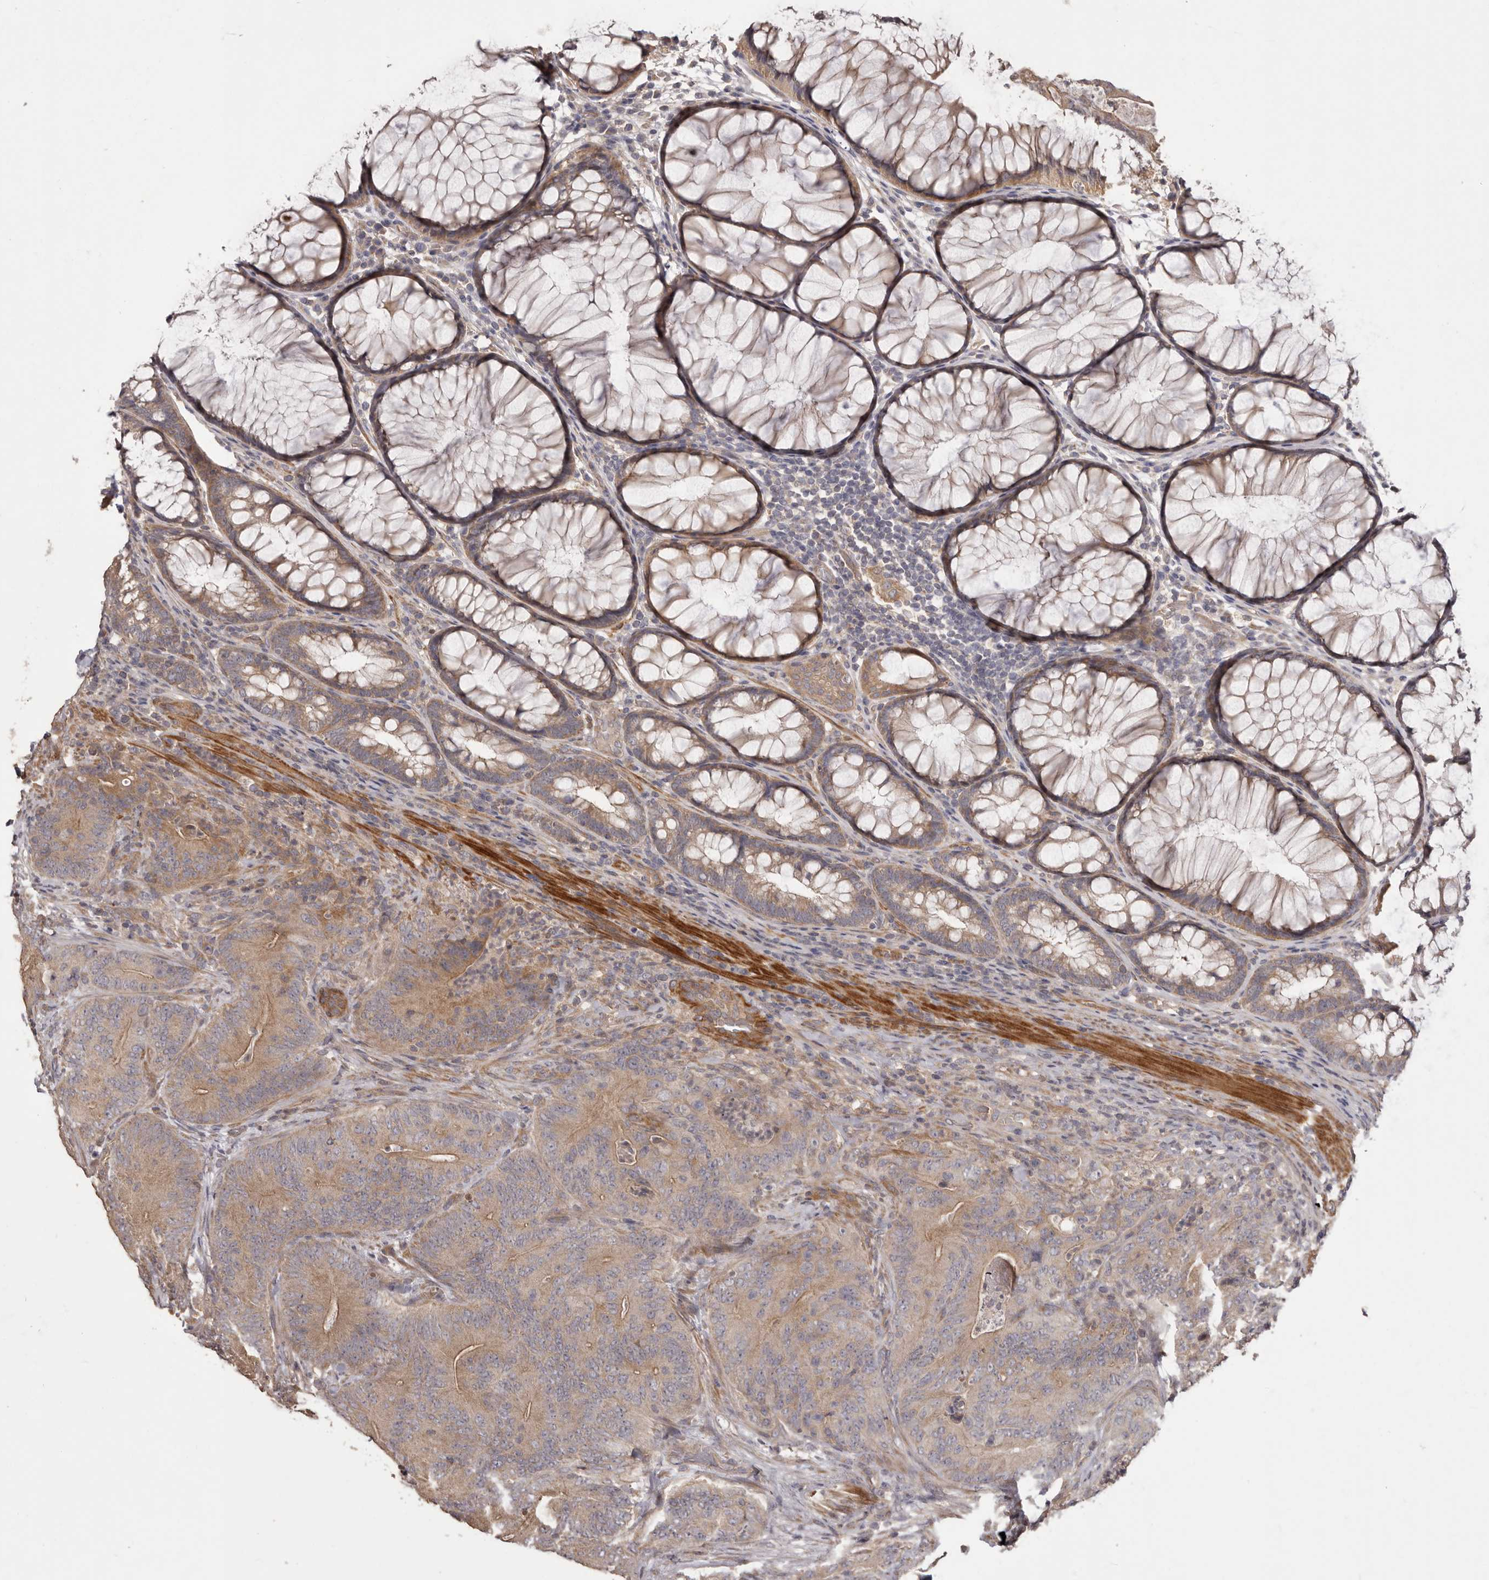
{"staining": {"intensity": "moderate", "quantity": ">75%", "location": "cytoplasmic/membranous"}, "tissue": "colorectal cancer", "cell_type": "Tumor cells", "image_type": "cancer", "snomed": [{"axis": "morphology", "description": "Normal tissue, NOS"}, {"axis": "topography", "description": "Colon"}], "caption": "DAB (3,3'-diaminobenzidine) immunohistochemical staining of human colorectal cancer shows moderate cytoplasmic/membranous protein positivity in about >75% of tumor cells.", "gene": "HRH1", "patient": {"sex": "female", "age": 82}}